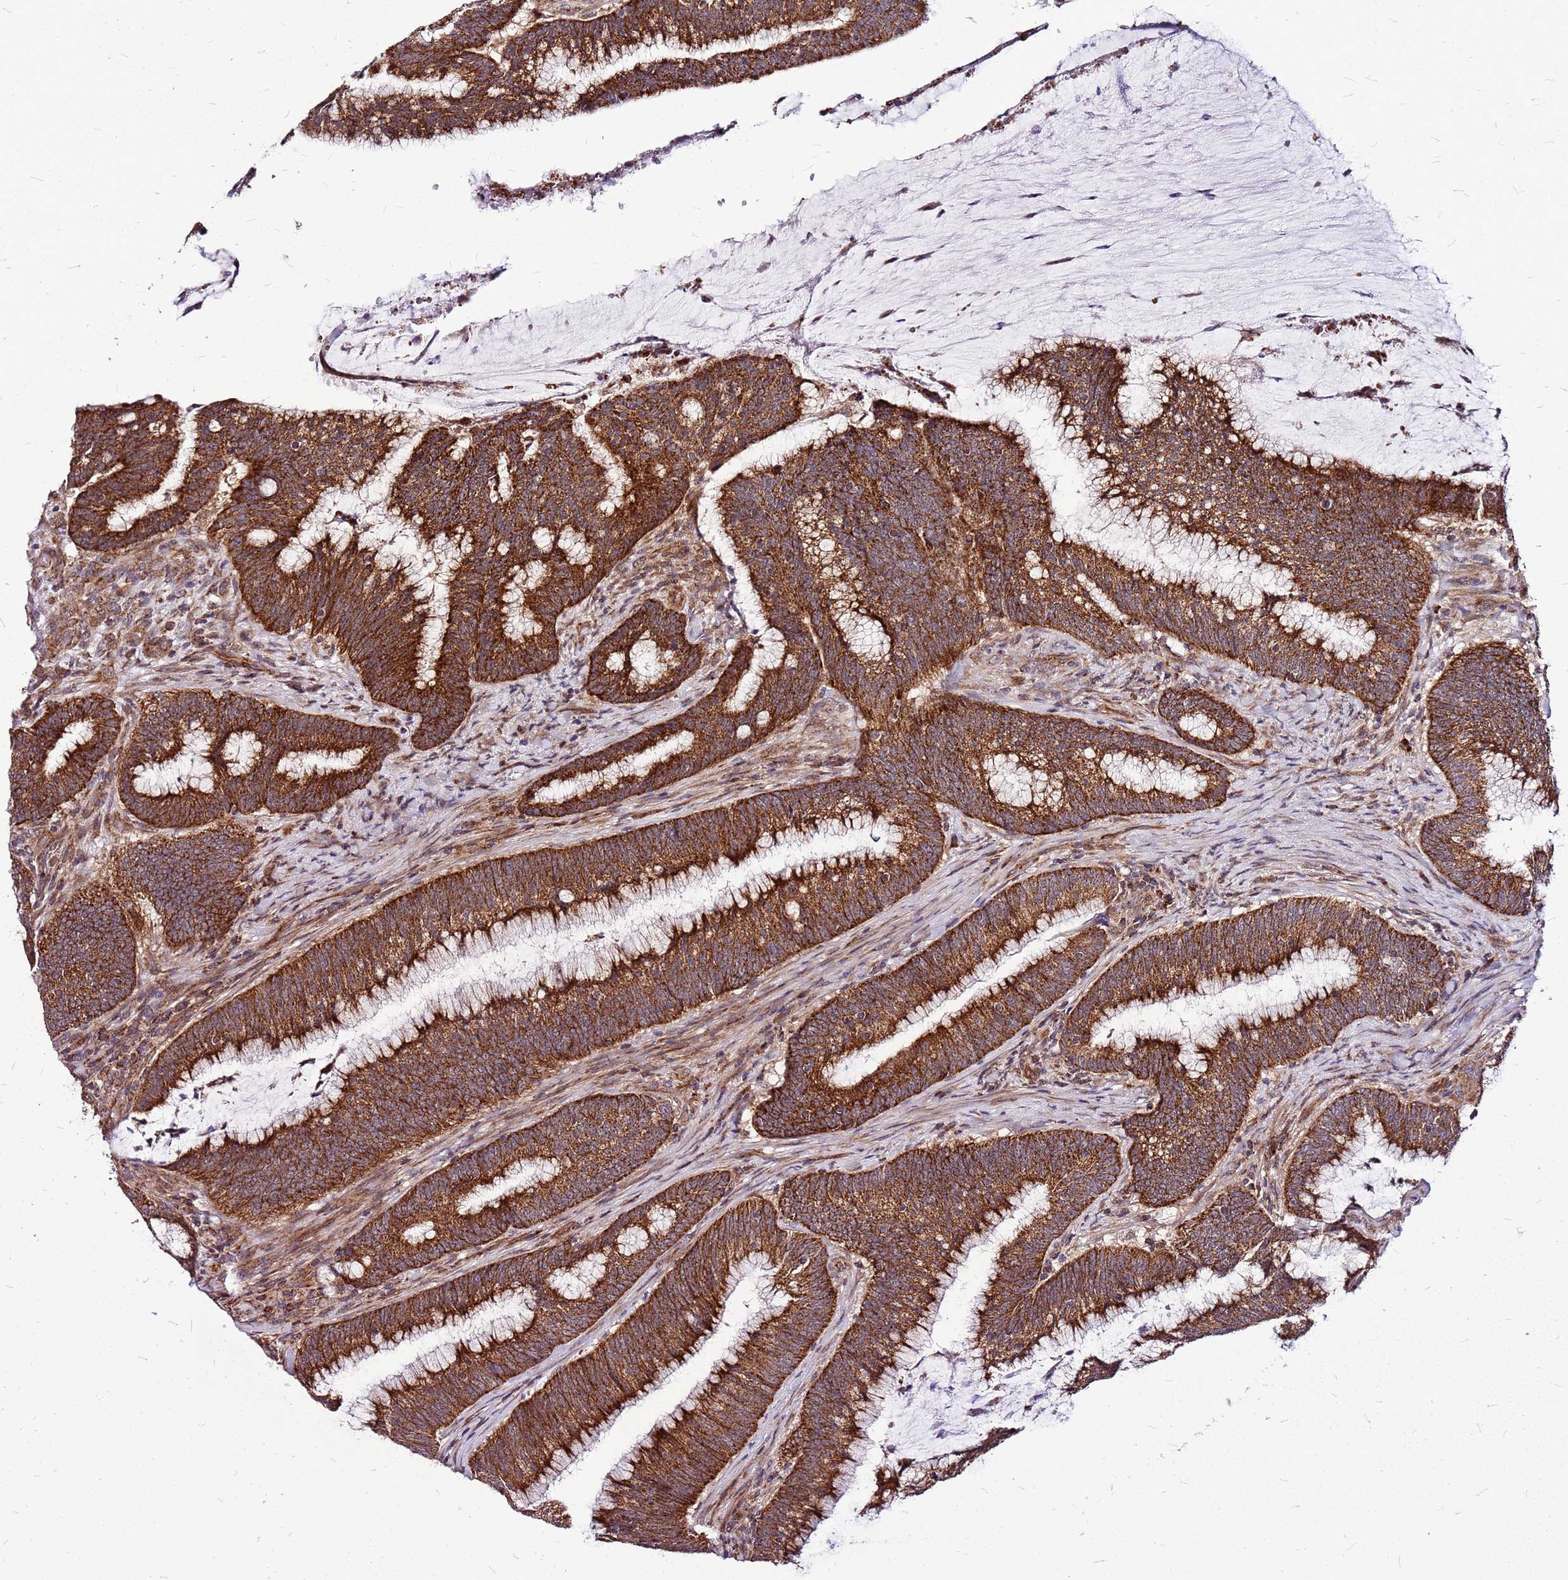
{"staining": {"intensity": "strong", "quantity": ">75%", "location": "cytoplasmic/membranous"}, "tissue": "colorectal cancer", "cell_type": "Tumor cells", "image_type": "cancer", "snomed": [{"axis": "morphology", "description": "Adenocarcinoma, NOS"}, {"axis": "topography", "description": "Rectum"}], "caption": "A micrograph of colorectal cancer (adenocarcinoma) stained for a protein exhibits strong cytoplasmic/membranous brown staining in tumor cells. (DAB (3,3'-diaminobenzidine) IHC, brown staining for protein, blue staining for nuclei).", "gene": "OR51T1", "patient": {"sex": "female", "age": 77}}